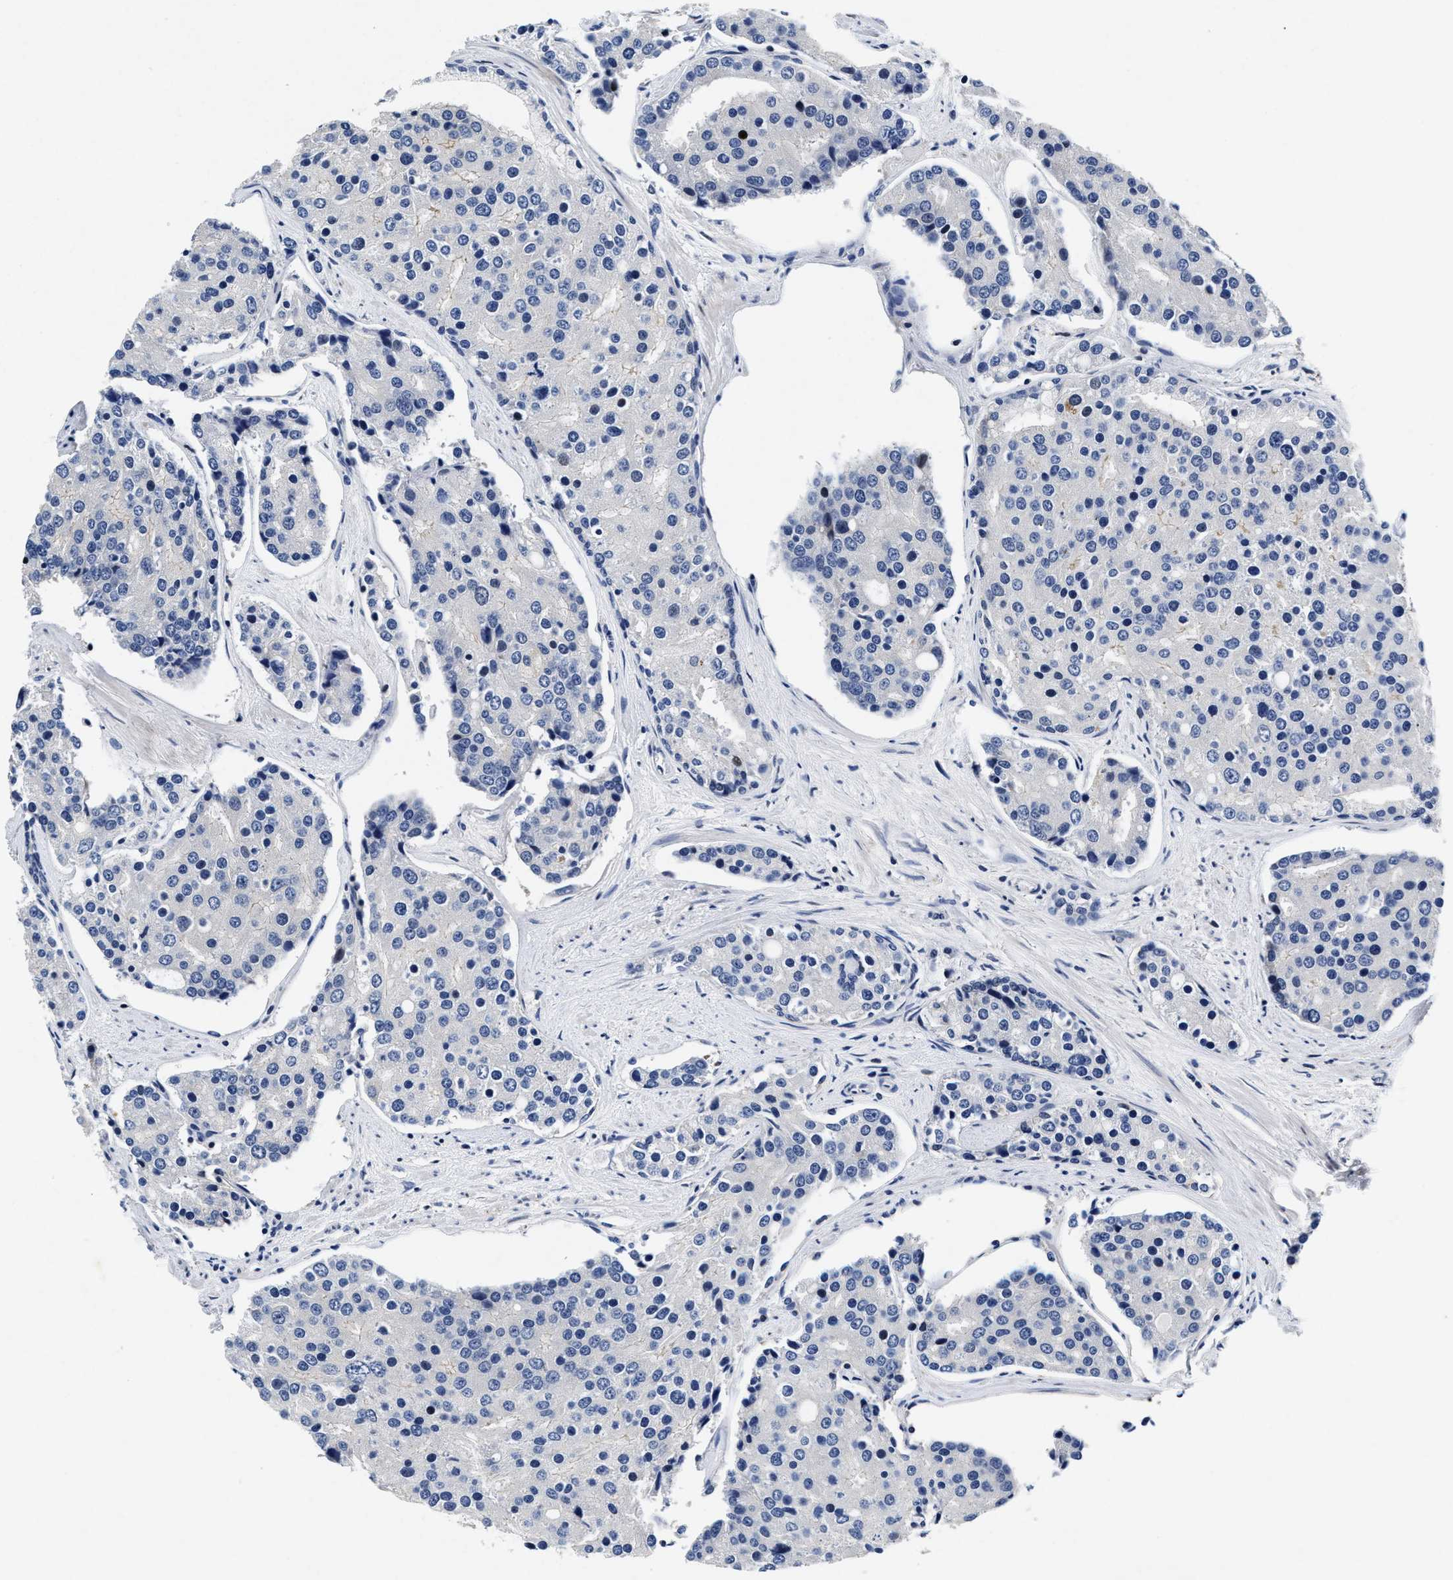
{"staining": {"intensity": "negative", "quantity": "none", "location": "none"}, "tissue": "prostate cancer", "cell_type": "Tumor cells", "image_type": "cancer", "snomed": [{"axis": "morphology", "description": "Adenocarcinoma, High grade"}, {"axis": "topography", "description": "Prostate"}], "caption": "A micrograph of human high-grade adenocarcinoma (prostate) is negative for staining in tumor cells.", "gene": "LAD1", "patient": {"sex": "male", "age": 50}}